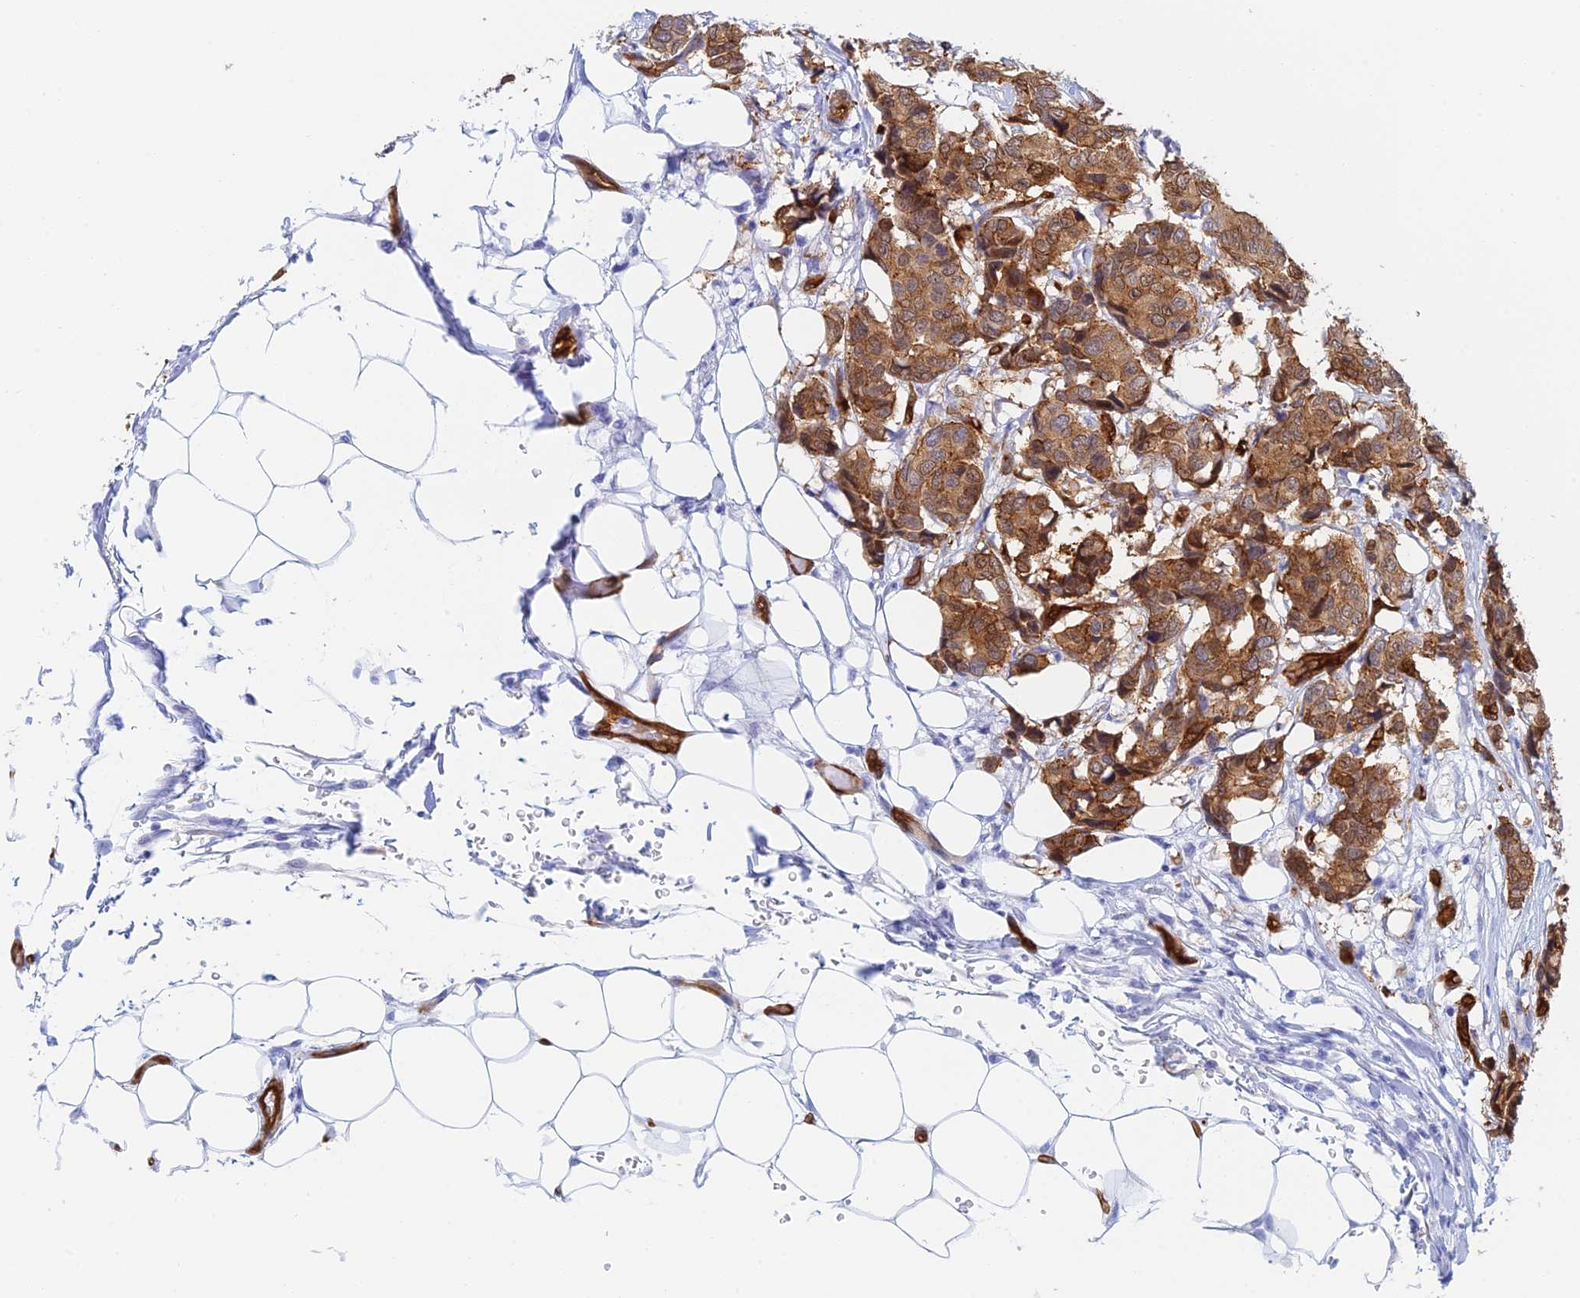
{"staining": {"intensity": "moderate", "quantity": ">75%", "location": "cytoplasmic/membranous"}, "tissue": "breast cancer", "cell_type": "Tumor cells", "image_type": "cancer", "snomed": [{"axis": "morphology", "description": "Duct carcinoma"}, {"axis": "topography", "description": "Breast"}], "caption": "This photomicrograph shows breast cancer stained with immunohistochemistry (IHC) to label a protein in brown. The cytoplasmic/membranous of tumor cells show moderate positivity for the protein. Nuclei are counter-stained blue.", "gene": "CRIP2", "patient": {"sex": "female", "age": 87}}